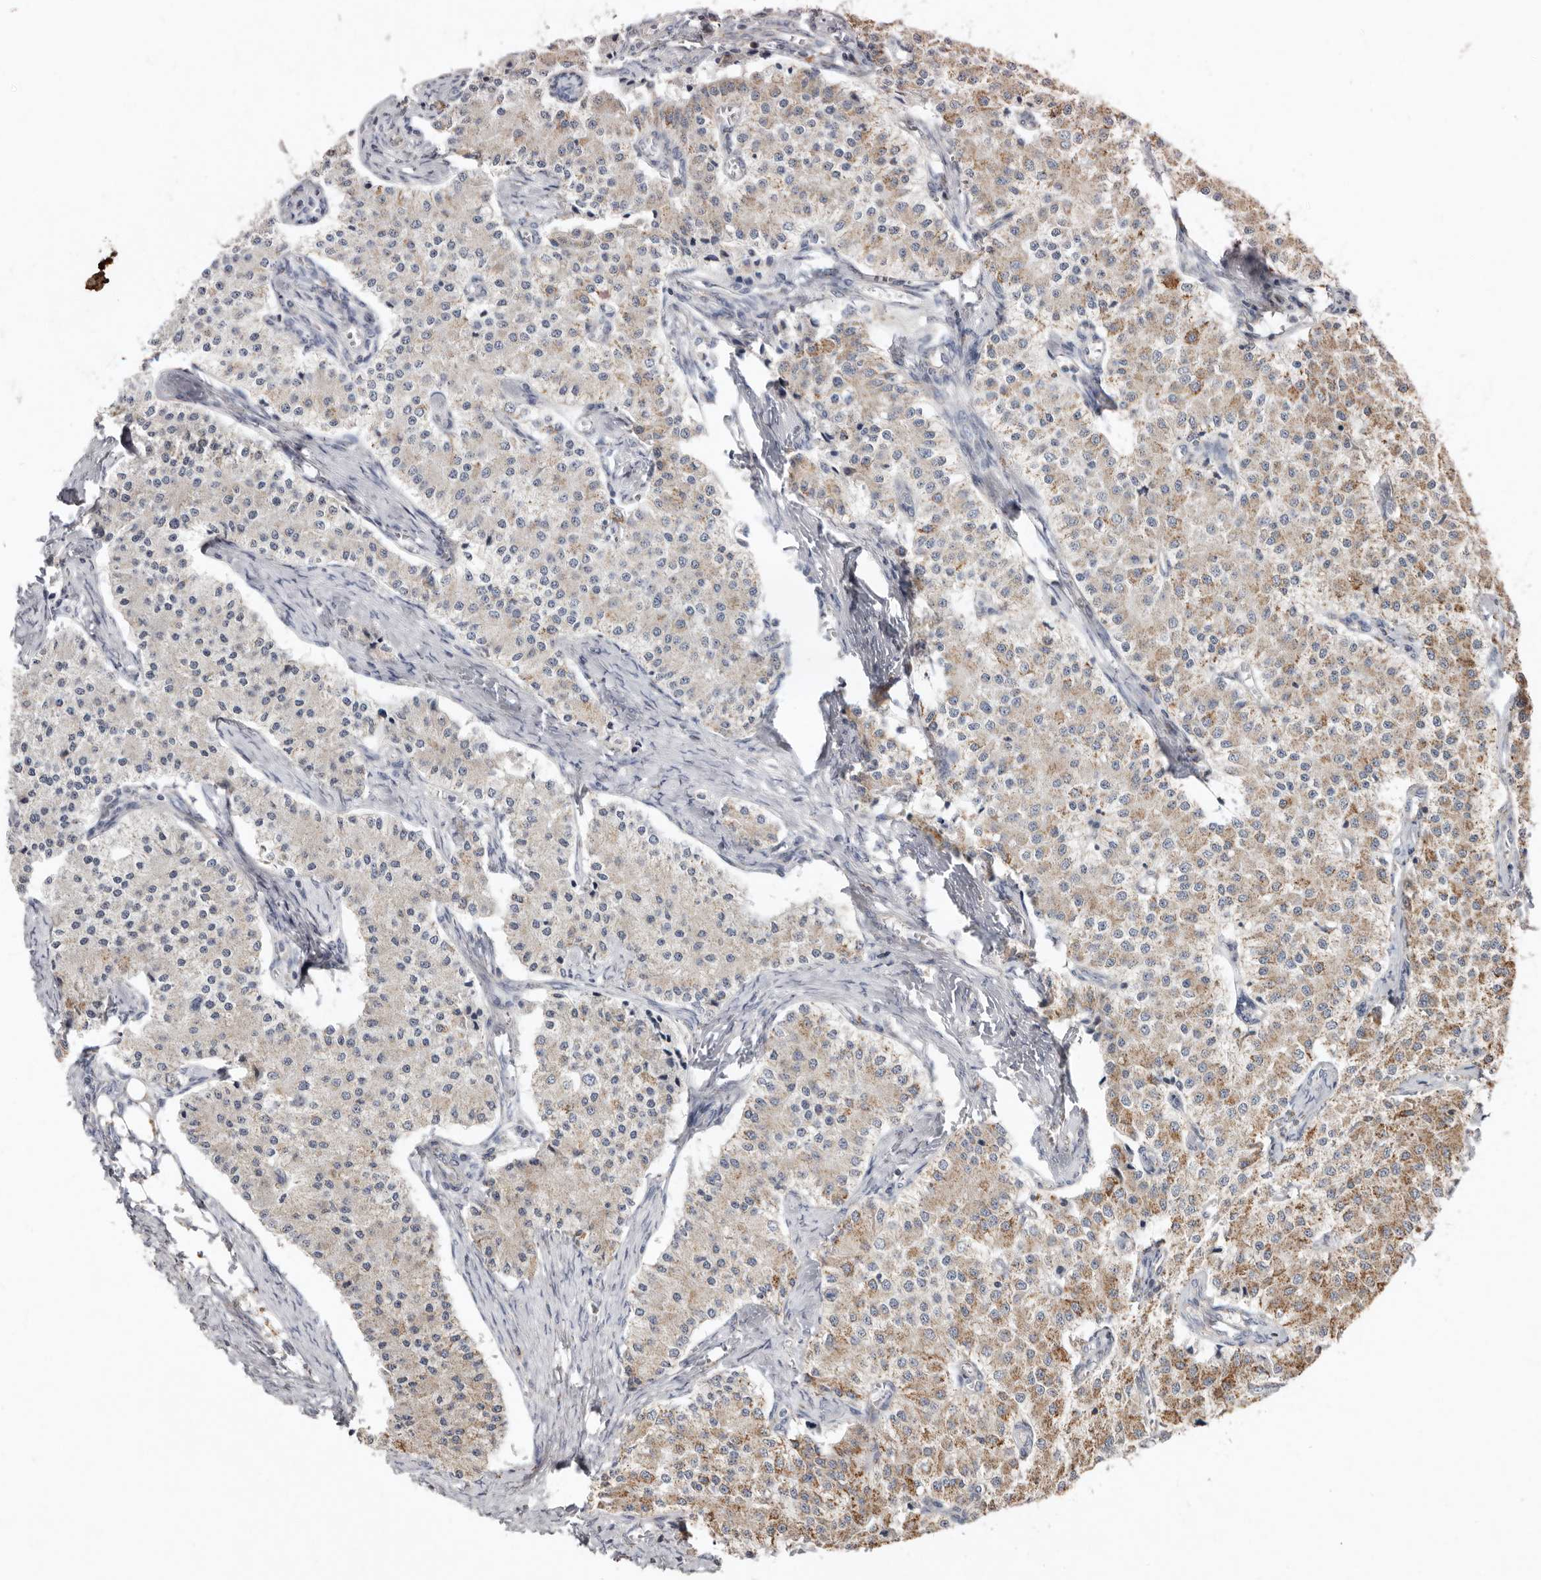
{"staining": {"intensity": "moderate", "quantity": "<25%", "location": "cytoplasmic/membranous"}, "tissue": "carcinoid", "cell_type": "Tumor cells", "image_type": "cancer", "snomed": [{"axis": "morphology", "description": "Carcinoid, malignant, NOS"}, {"axis": "topography", "description": "Colon"}], "caption": "IHC histopathology image of neoplastic tissue: human carcinoid (malignant) stained using immunohistochemistry (IHC) reveals low levels of moderate protein expression localized specifically in the cytoplasmic/membranous of tumor cells, appearing as a cytoplasmic/membranous brown color.", "gene": "KIF26B", "patient": {"sex": "female", "age": 52}}